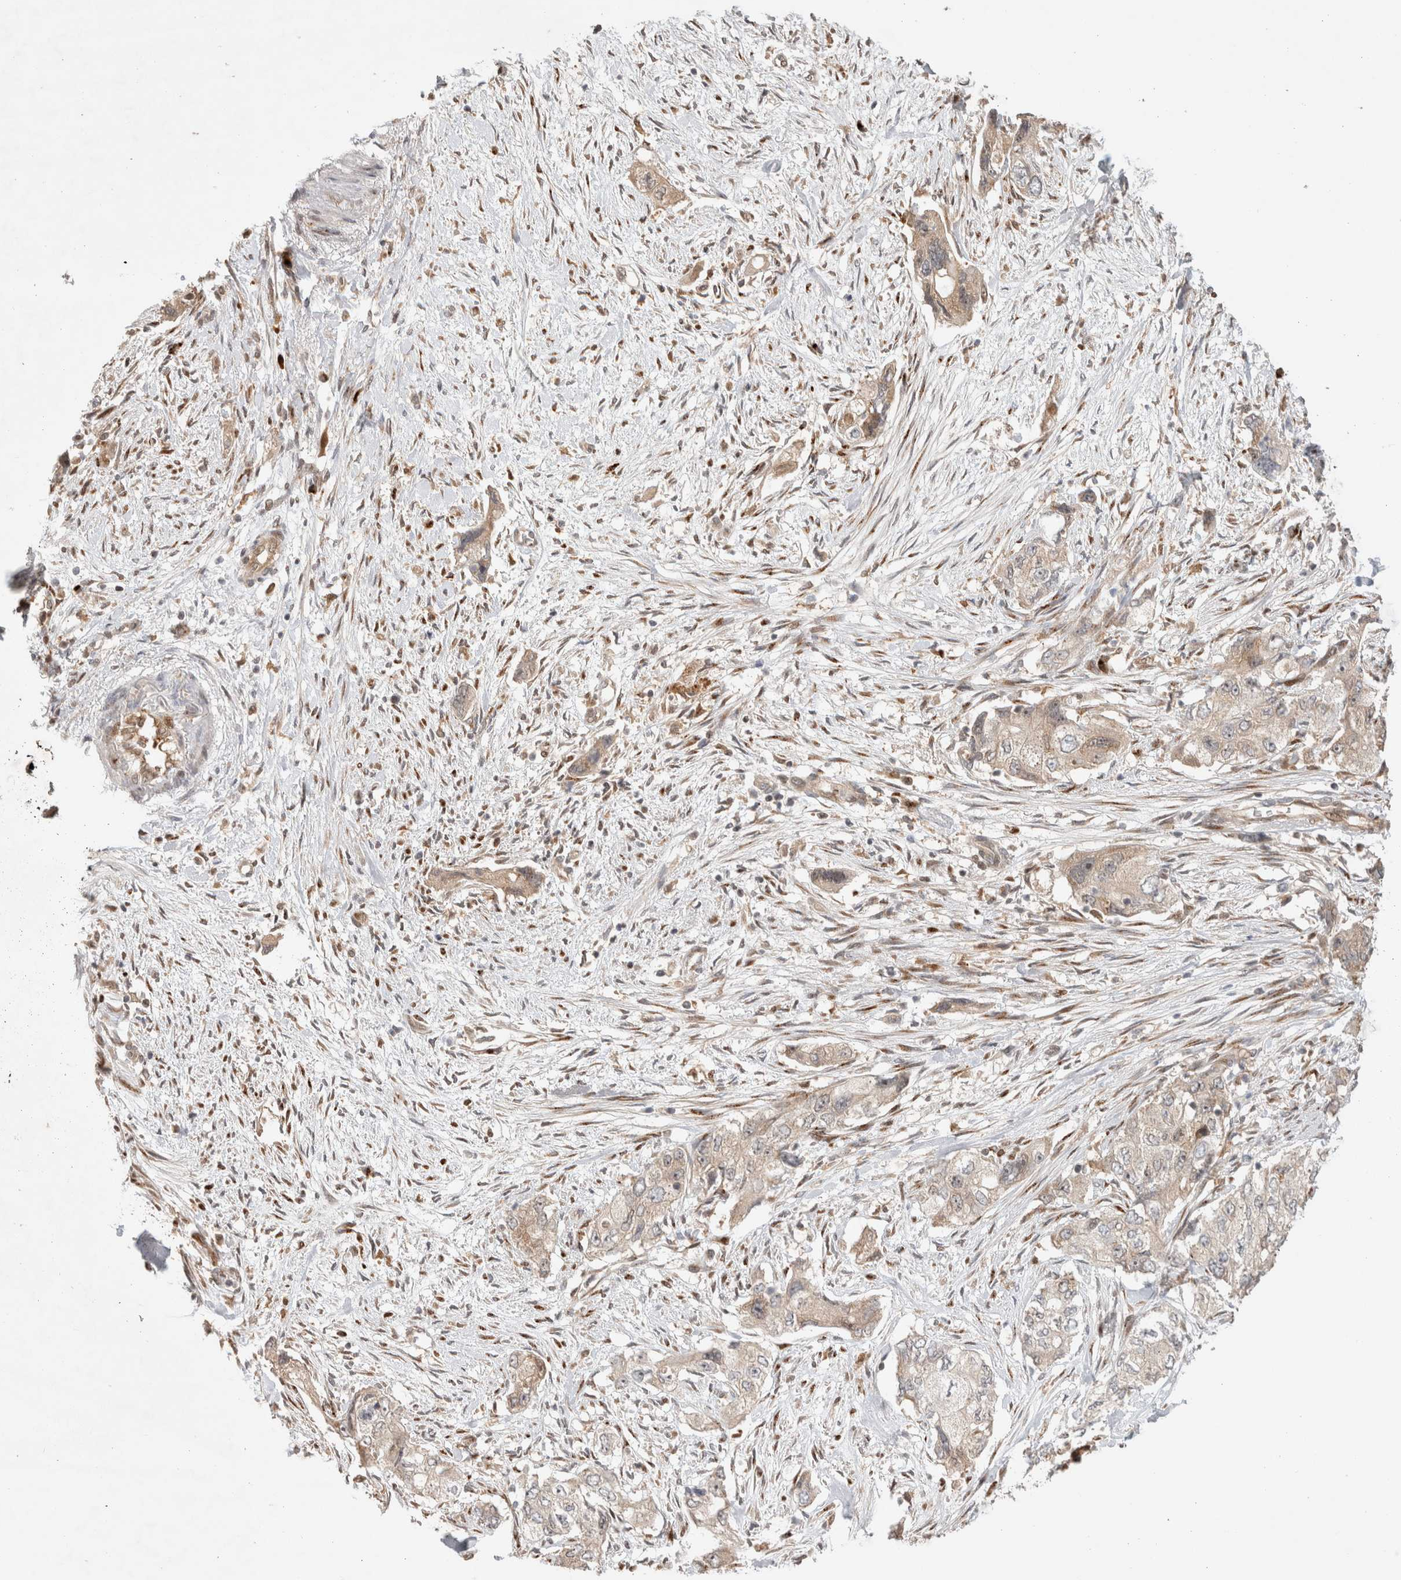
{"staining": {"intensity": "moderate", "quantity": "25%-75%", "location": "cytoplasmic/membranous,nuclear"}, "tissue": "pancreatic cancer", "cell_type": "Tumor cells", "image_type": "cancer", "snomed": [{"axis": "morphology", "description": "Adenocarcinoma, NOS"}, {"axis": "topography", "description": "Pancreas"}], "caption": "Immunohistochemistry (IHC) of pancreatic cancer (adenocarcinoma) exhibits medium levels of moderate cytoplasmic/membranous and nuclear staining in approximately 25%-75% of tumor cells.", "gene": "OTUD6B", "patient": {"sex": "female", "age": 73}}